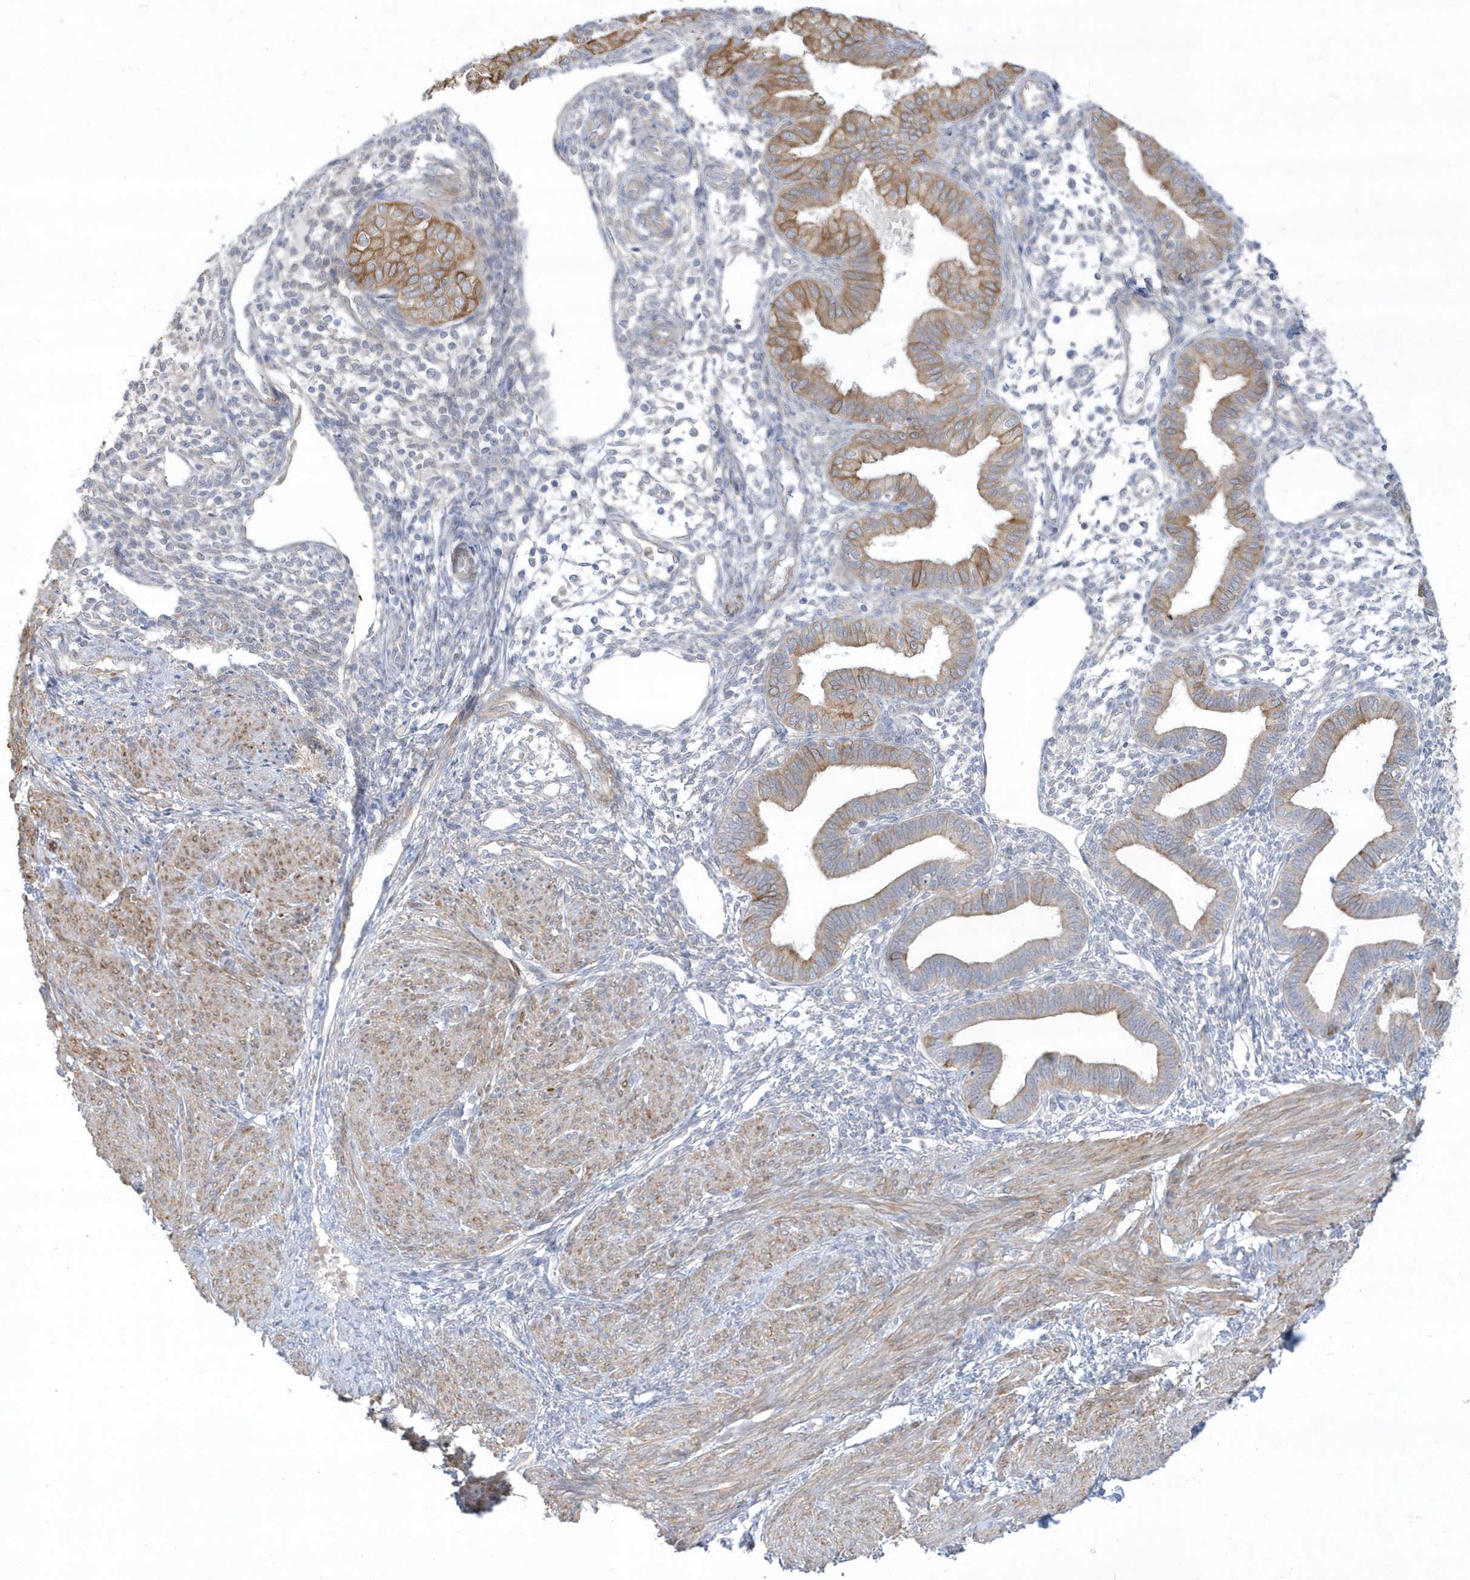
{"staining": {"intensity": "negative", "quantity": "none", "location": "none"}, "tissue": "endometrium", "cell_type": "Cells in endometrial stroma", "image_type": "normal", "snomed": [{"axis": "morphology", "description": "Normal tissue, NOS"}, {"axis": "topography", "description": "Endometrium"}], "caption": "Immunohistochemistry of benign endometrium displays no expression in cells in endometrial stroma. (DAB (3,3'-diaminobenzidine) immunohistochemistry (IHC) visualized using brightfield microscopy, high magnification).", "gene": "LARS1", "patient": {"sex": "female", "age": 53}}